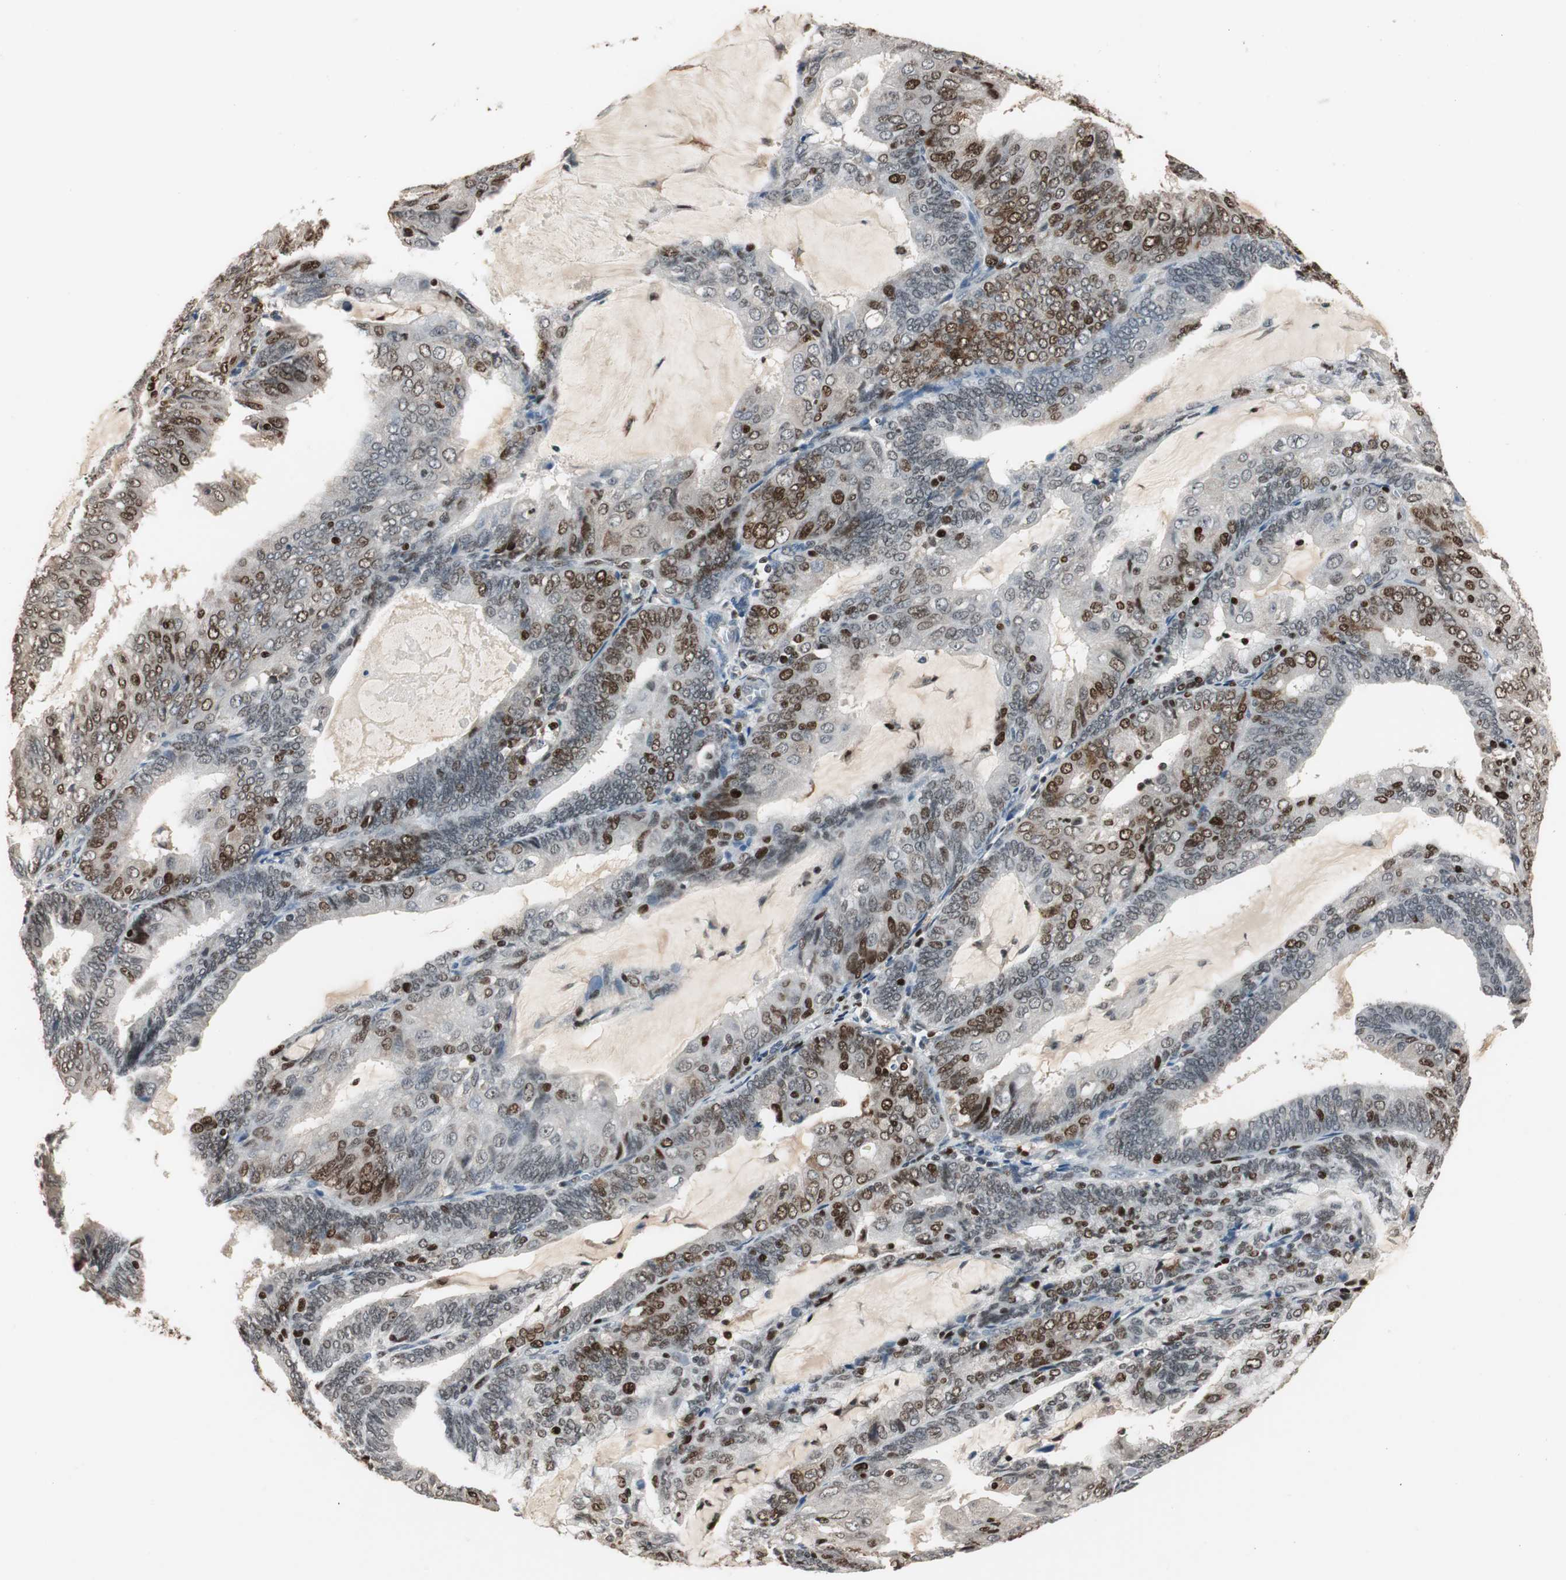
{"staining": {"intensity": "moderate", "quantity": "25%-75%", "location": "nuclear"}, "tissue": "endometrial cancer", "cell_type": "Tumor cells", "image_type": "cancer", "snomed": [{"axis": "morphology", "description": "Adenocarcinoma, NOS"}, {"axis": "topography", "description": "Endometrium"}], "caption": "Tumor cells reveal medium levels of moderate nuclear positivity in approximately 25%-75% of cells in human endometrial cancer.", "gene": "FEN1", "patient": {"sex": "female", "age": 81}}